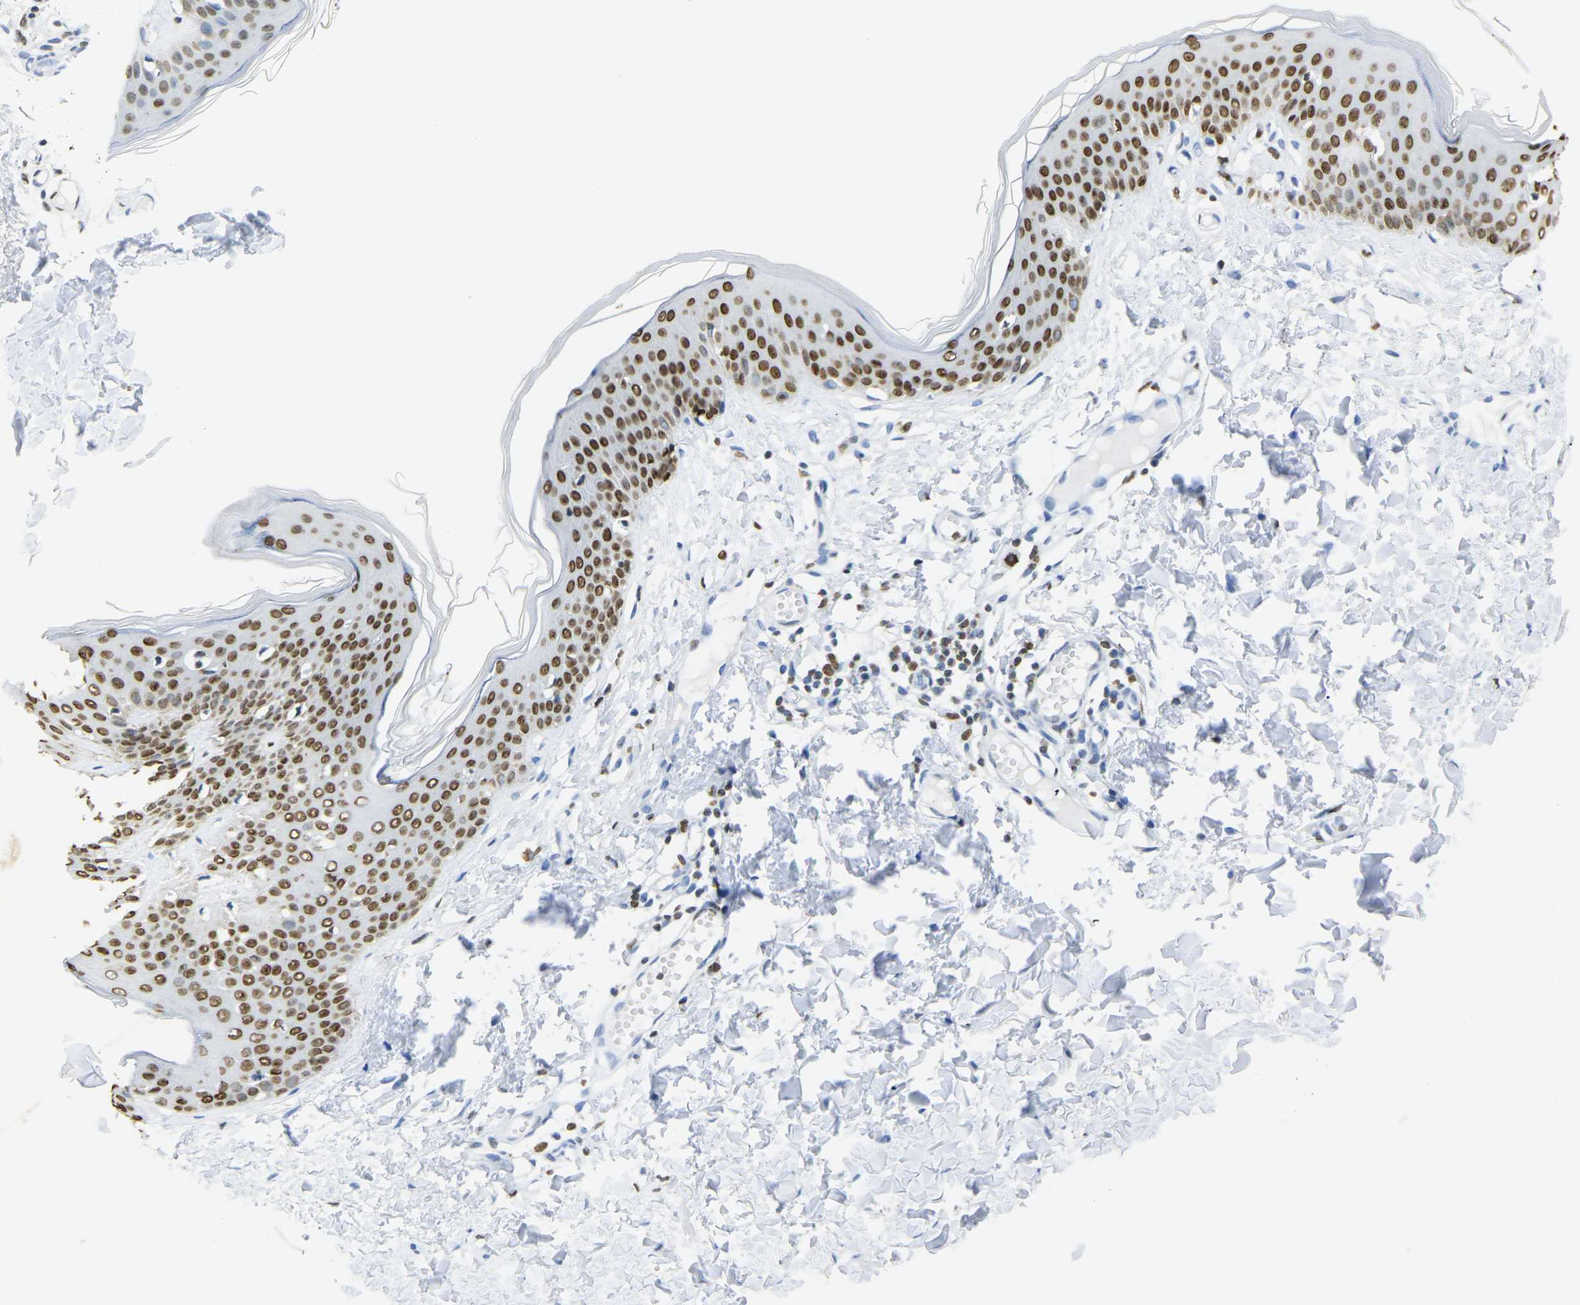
{"staining": {"intensity": "weak", "quantity": "<25%", "location": "nuclear"}, "tissue": "skin", "cell_type": "Fibroblasts", "image_type": "normal", "snomed": [{"axis": "morphology", "description": "Normal tissue, NOS"}, {"axis": "topography", "description": "Skin"}], "caption": "Unremarkable skin was stained to show a protein in brown. There is no significant positivity in fibroblasts.", "gene": "DRAXIN", "patient": {"sex": "female", "age": 17}}